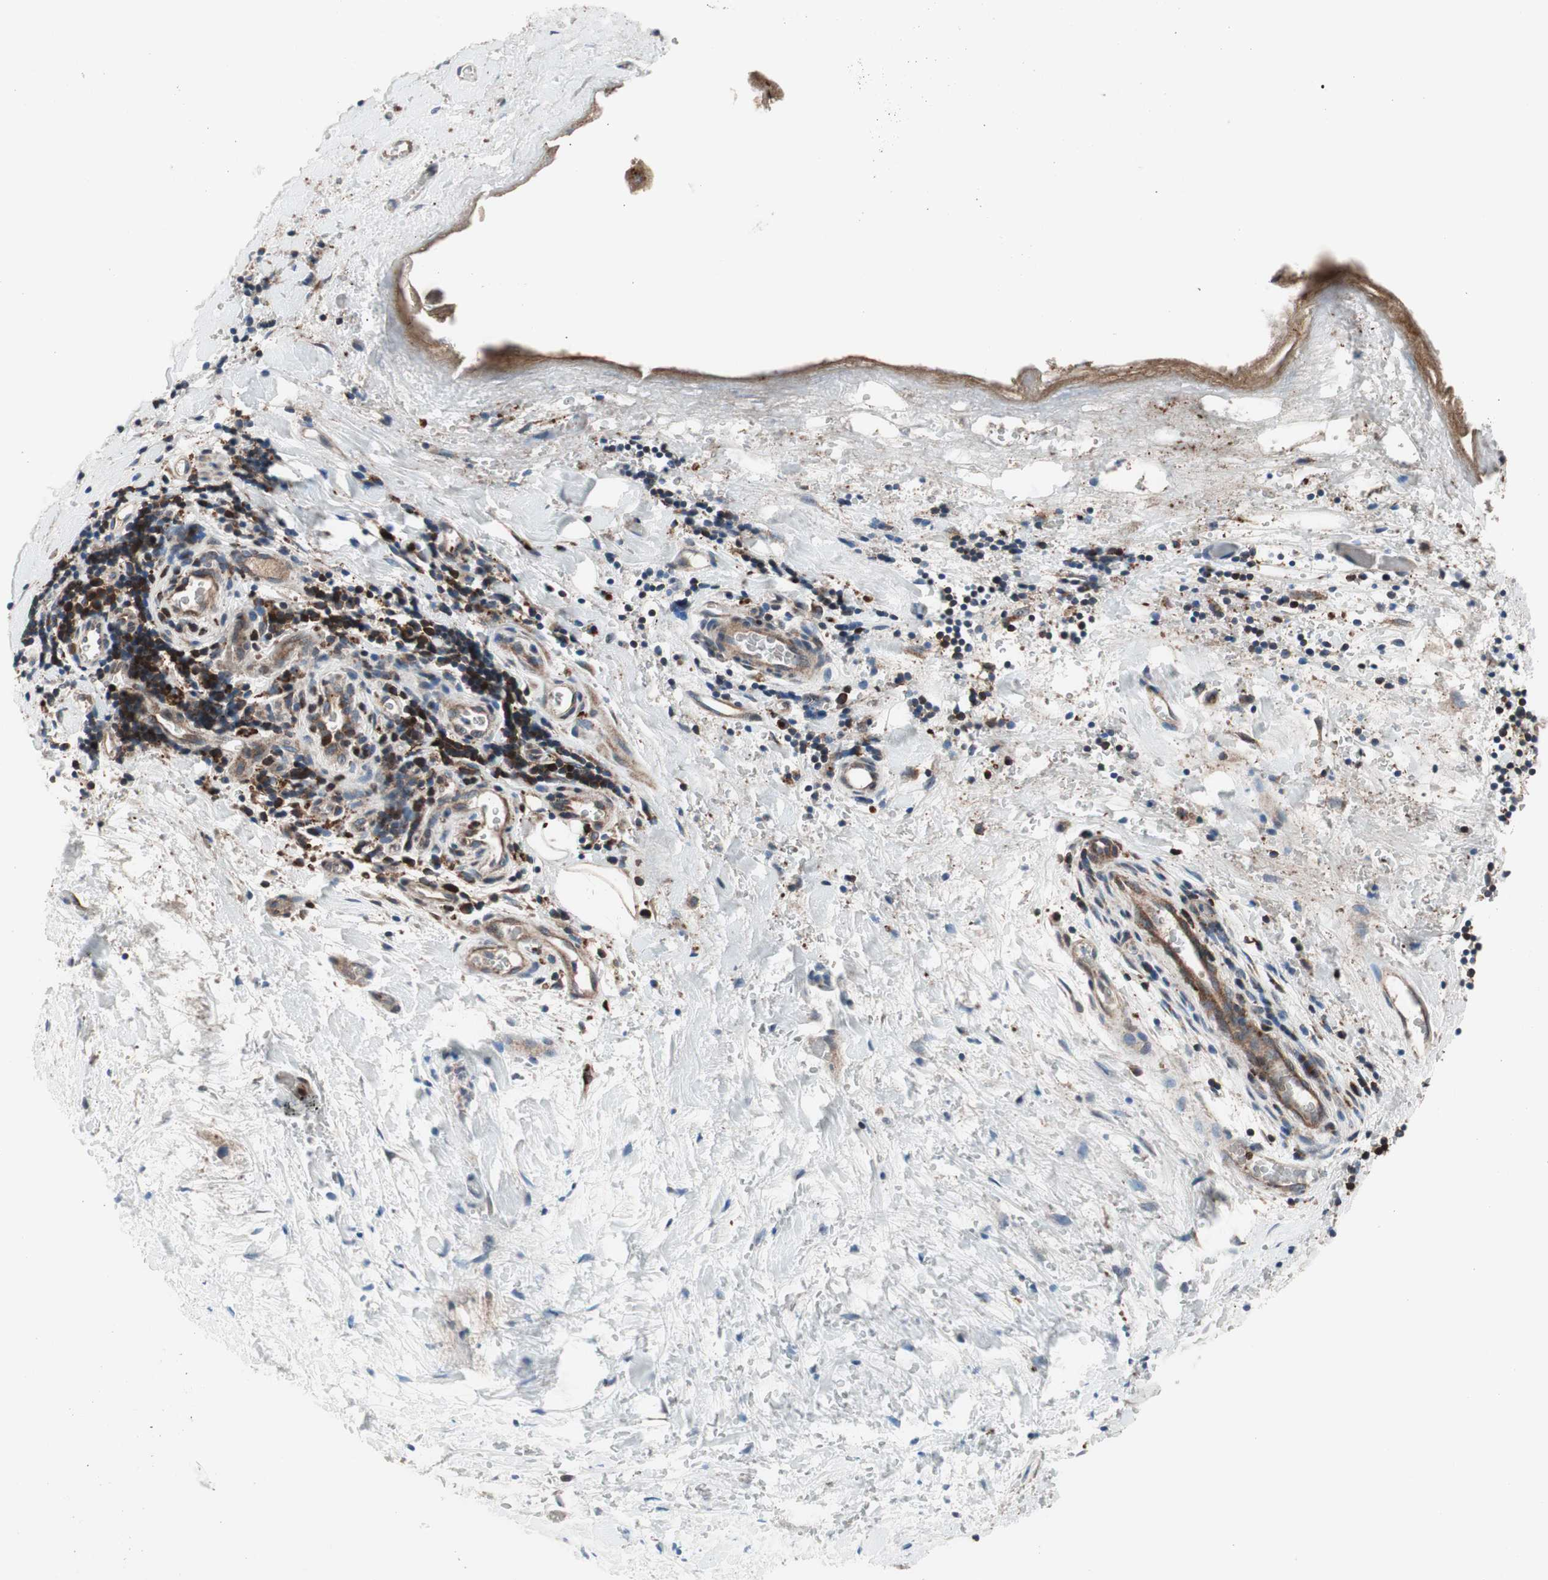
{"staining": {"intensity": "weak", "quantity": "25%-75%", "location": "cytoplasmic/membranous"}, "tissue": "liver cancer", "cell_type": "Tumor cells", "image_type": "cancer", "snomed": [{"axis": "morphology", "description": "Normal tissue, NOS"}, {"axis": "morphology", "description": "Cholangiocarcinoma"}, {"axis": "topography", "description": "Liver"}, {"axis": "topography", "description": "Peripheral nerve tissue"}], "caption": "Protein expression analysis of human liver cancer (cholangiocarcinoma) reveals weak cytoplasmic/membranous staining in approximately 25%-75% of tumor cells.", "gene": "PRDX2", "patient": {"sex": "male", "age": 50}}